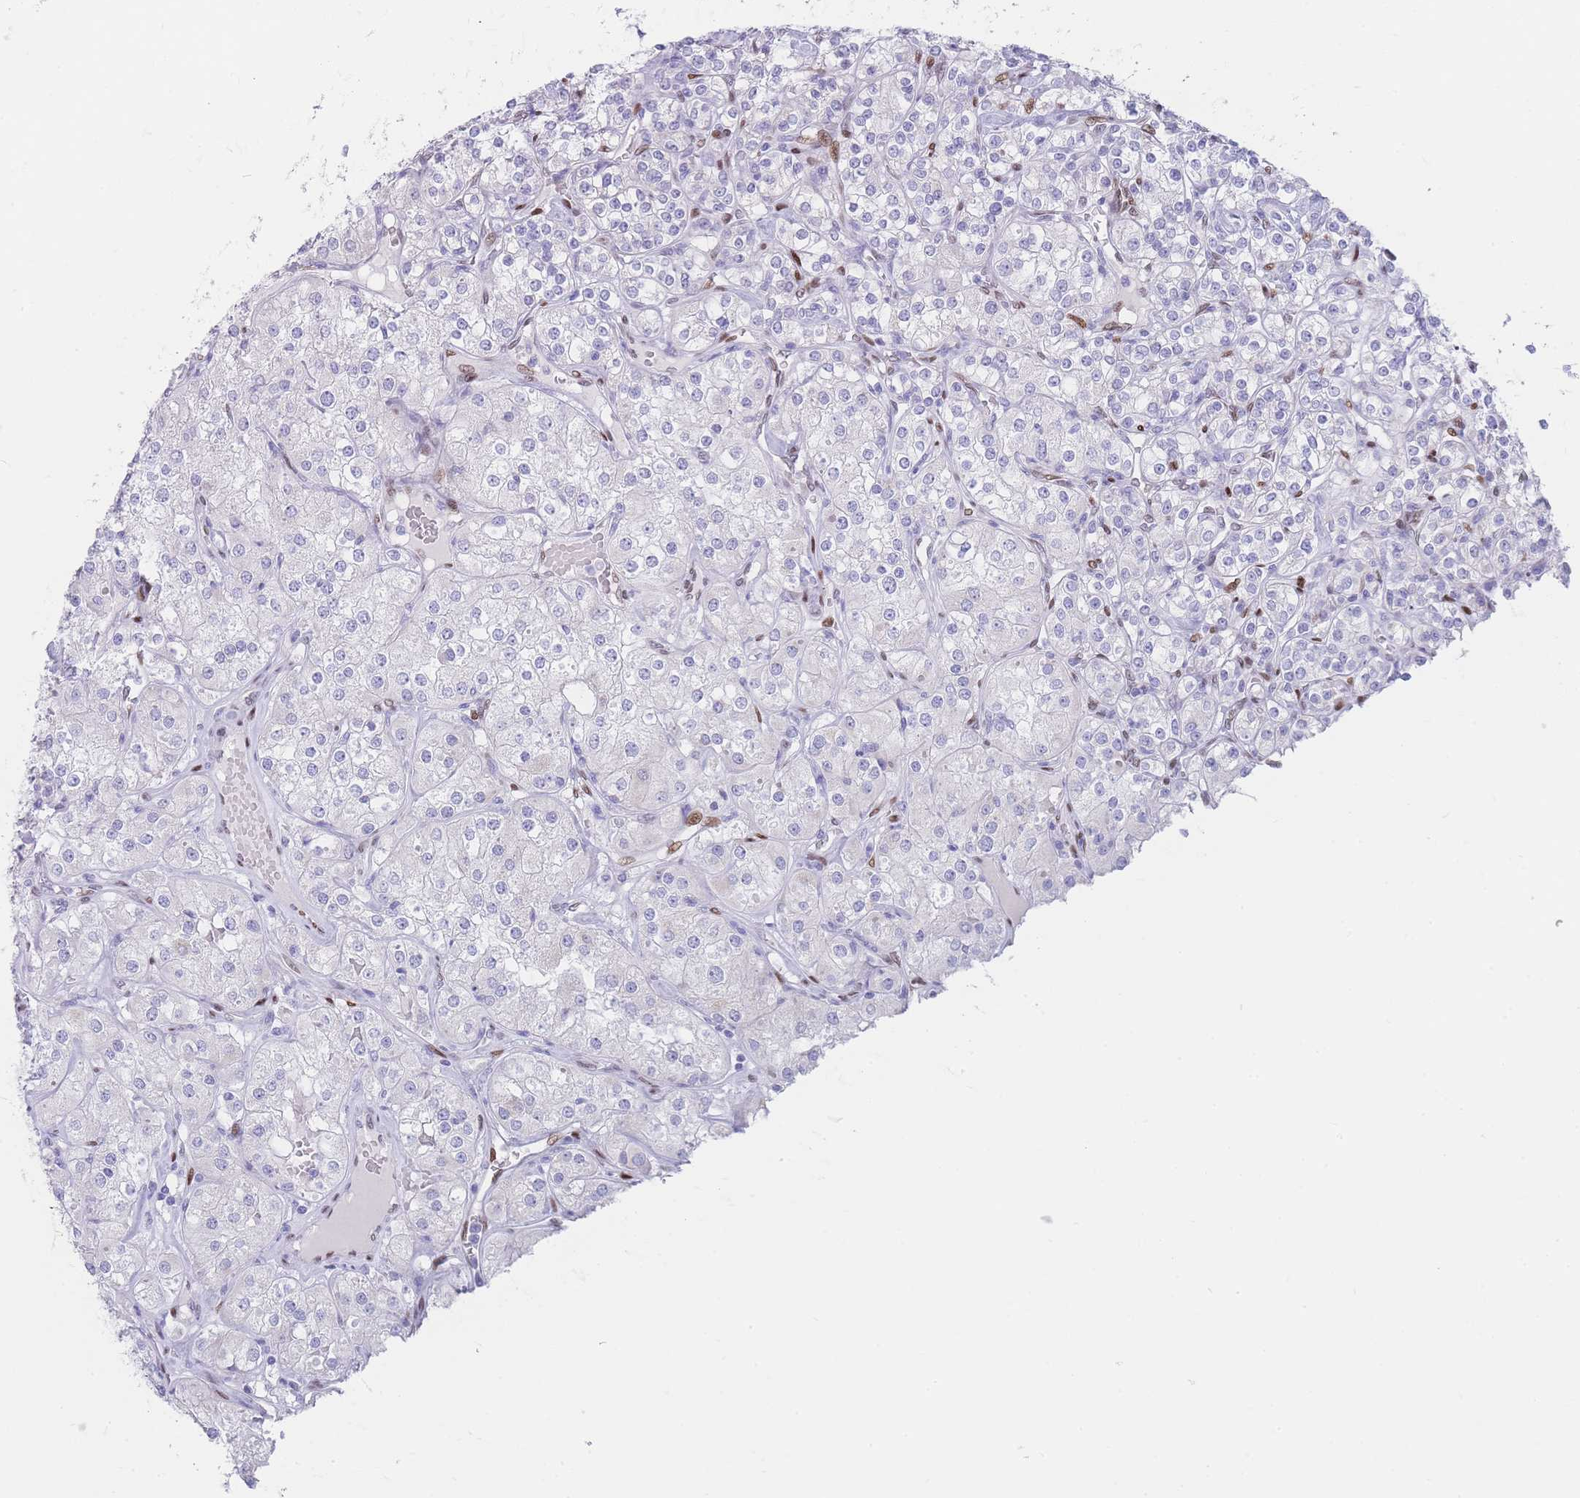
{"staining": {"intensity": "negative", "quantity": "none", "location": "none"}, "tissue": "renal cancer", "cell_type": "Tumor cells", "image_type": "cancer", "snomed": [{"axis": "morphology", "description": "Adenocarcinoma, NOS"}, {"axis": "topography", "description": "Kidney"}], "caption": "There is no significant expression in tumor cells of renal adenocarcinoma. The staining is performed using DAB (3,3'-diaminobenzidine) brown chromogen with nuclei counter-stained in using hematoxylin.", "gene": "PSMB5", "patient": {"sex": "male", "age": 77}}